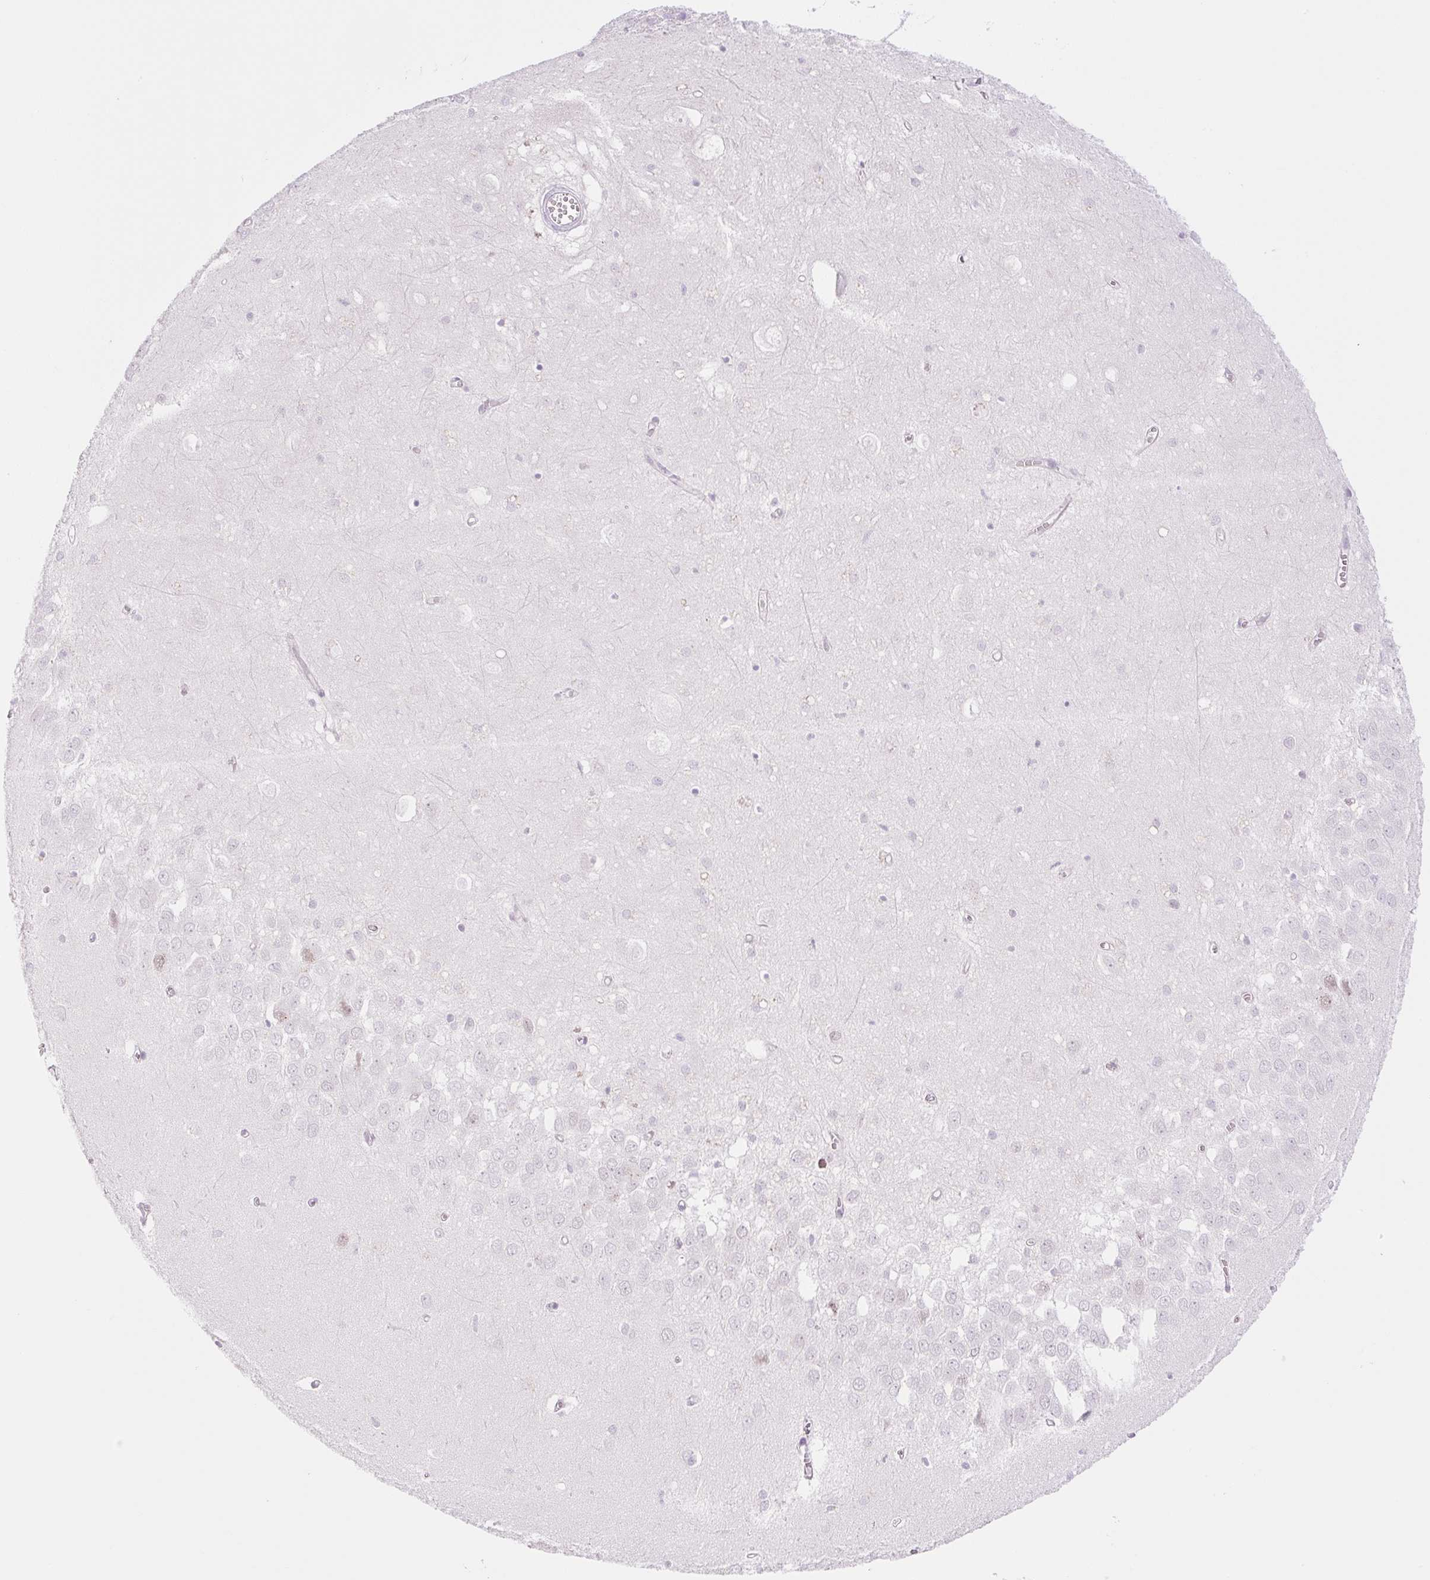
{"staining": {"intensity": "negative", "quantity": "none", "location": "none"}, "tissue": "hippocampus", "cell_type": "Glial cells", "image_type": "normal", "snomed": [{"axis": "morphology", "description": "Normal tissue, NOS"}, {"axis": "topography", "description": "Hippocampus"}], "caption": "Immunohistochemistry micrograph of normal hippocampus: hippocampus stained with DAB reveals no significant protein positivity in glial cells. Nuclei are stained in blue.", "gene": "SPRYD4", "patient": {"sex": "female", "age": 64}}